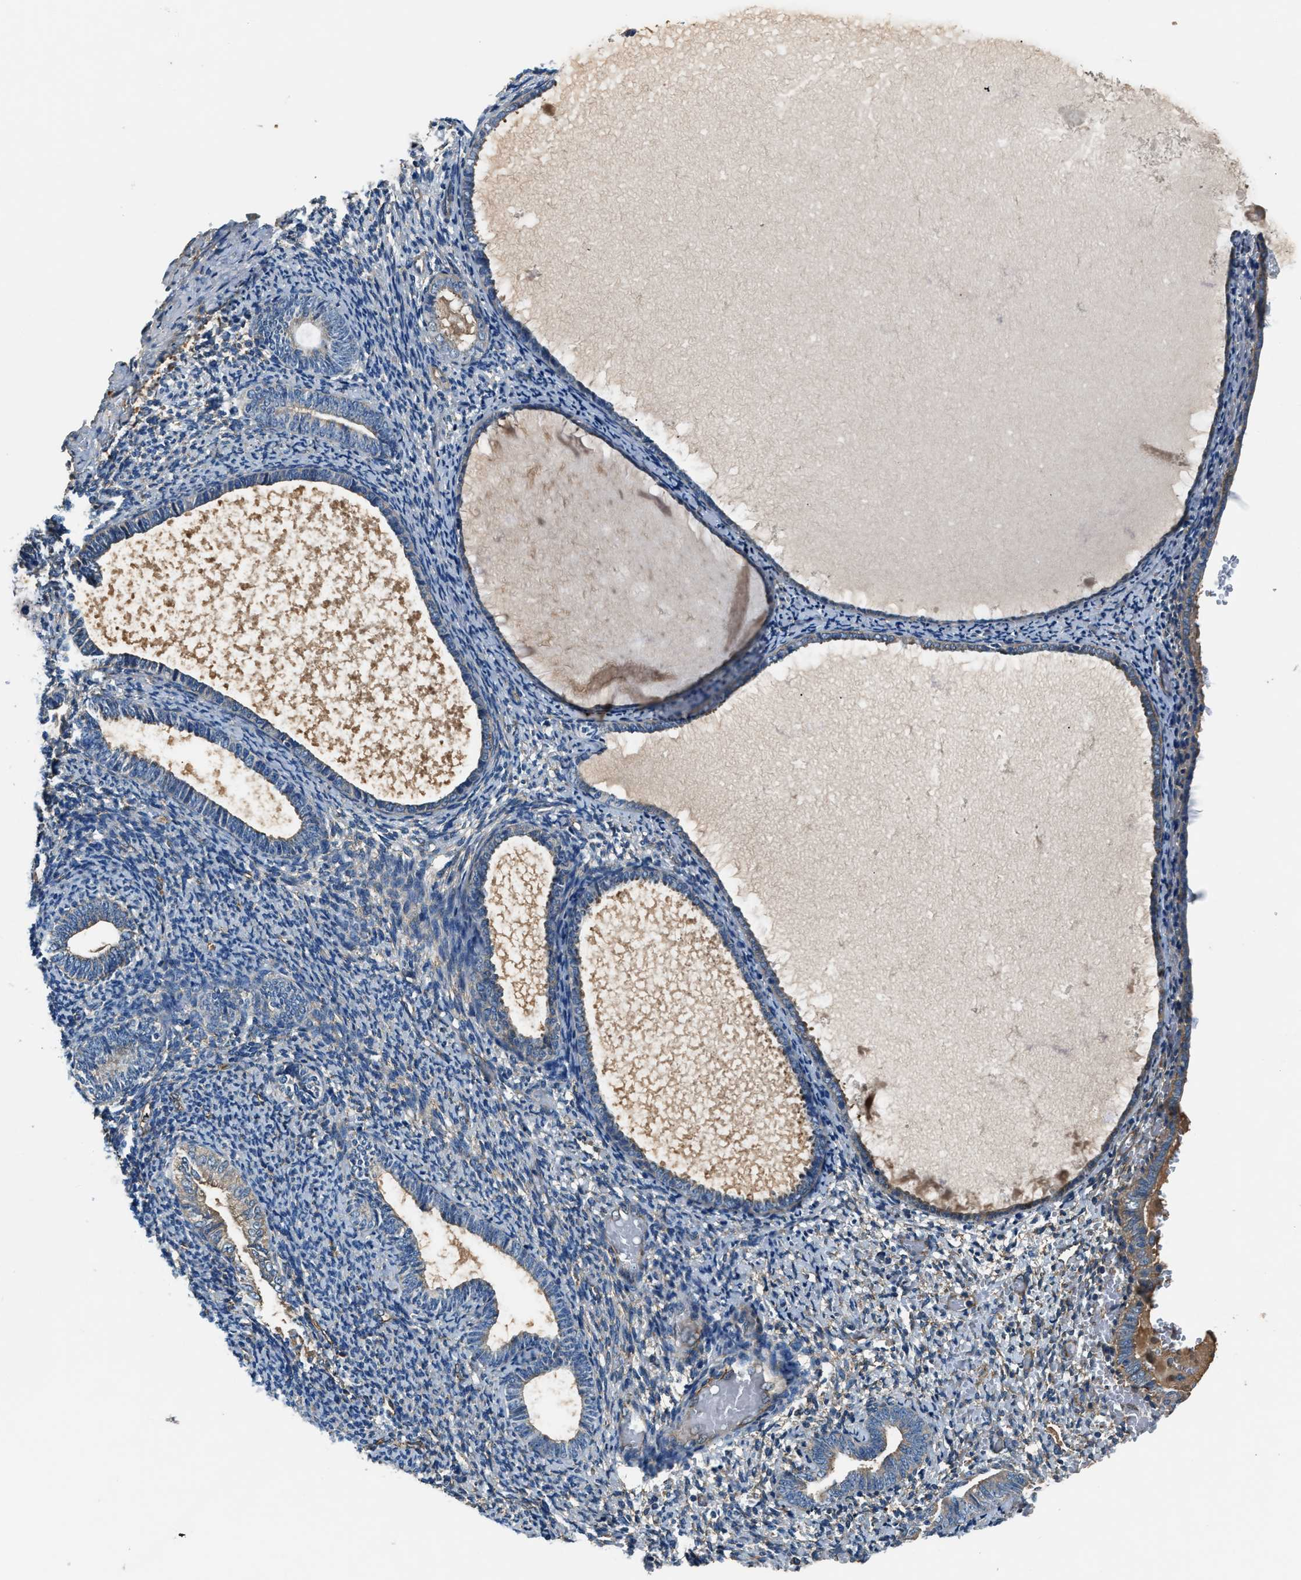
{"staining": {"intensity": "weak", "quantity": "<25%", "location": "cytoplasmic/membranous"}, "tissue": "endometrium", "cell_type": "Cells in endometrial stroma", "image_type": "normal", "snomed": [{"axis": "morphology", "description": "Normal tissue, NOS"}, {"axis": "topography", "description": "Endometrium"}], "caption": "The image reveals no significant staining in cells in endometrial stroma of endometrium. The staining is performed using DAB (3,3'-diaminobenzidine) brown chromogen with nuclei counter-stained in using hematoxylin.", "gene": "EEA1", "patient": {"sex": "female", "age": 66}}